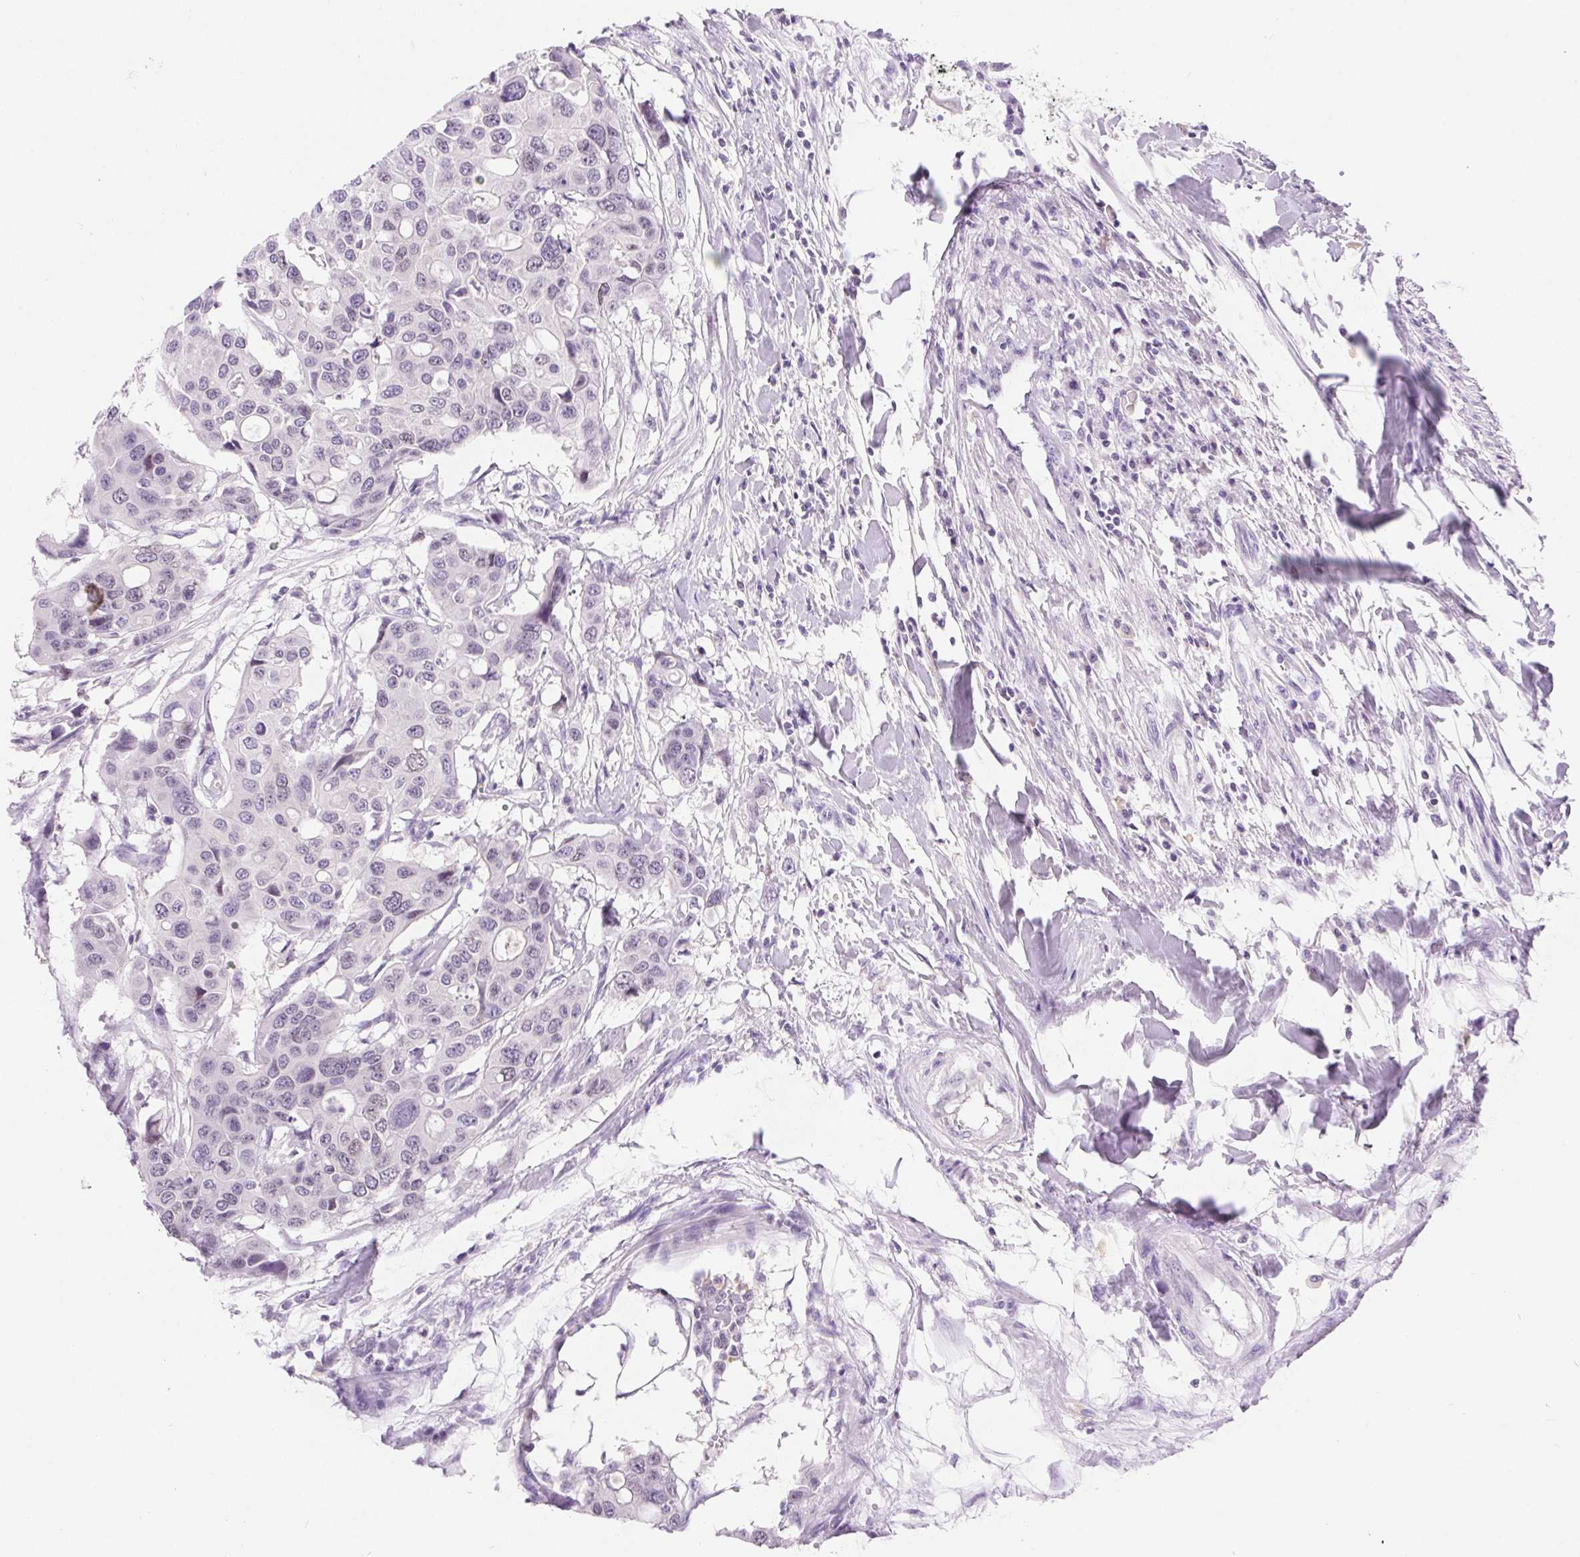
{"staining": {"intensity": "negative", "quantity": "none", "location": "none"}, "tissue": "colorectal cancer", "cell_type": "Tumor cells", "image_type": "cancer", "snomed": [{"axis": "morphology", "description": "Adenocarcinoma, NOS"}, {"axis": "topography", "description": "Colon"}], "caption": "This is an immunohistochemistry image of human colorectal cancer. There is no expression in tumor cells.", "gene": "SSTR4", "patient": {"sex": "male", "age": 77}}